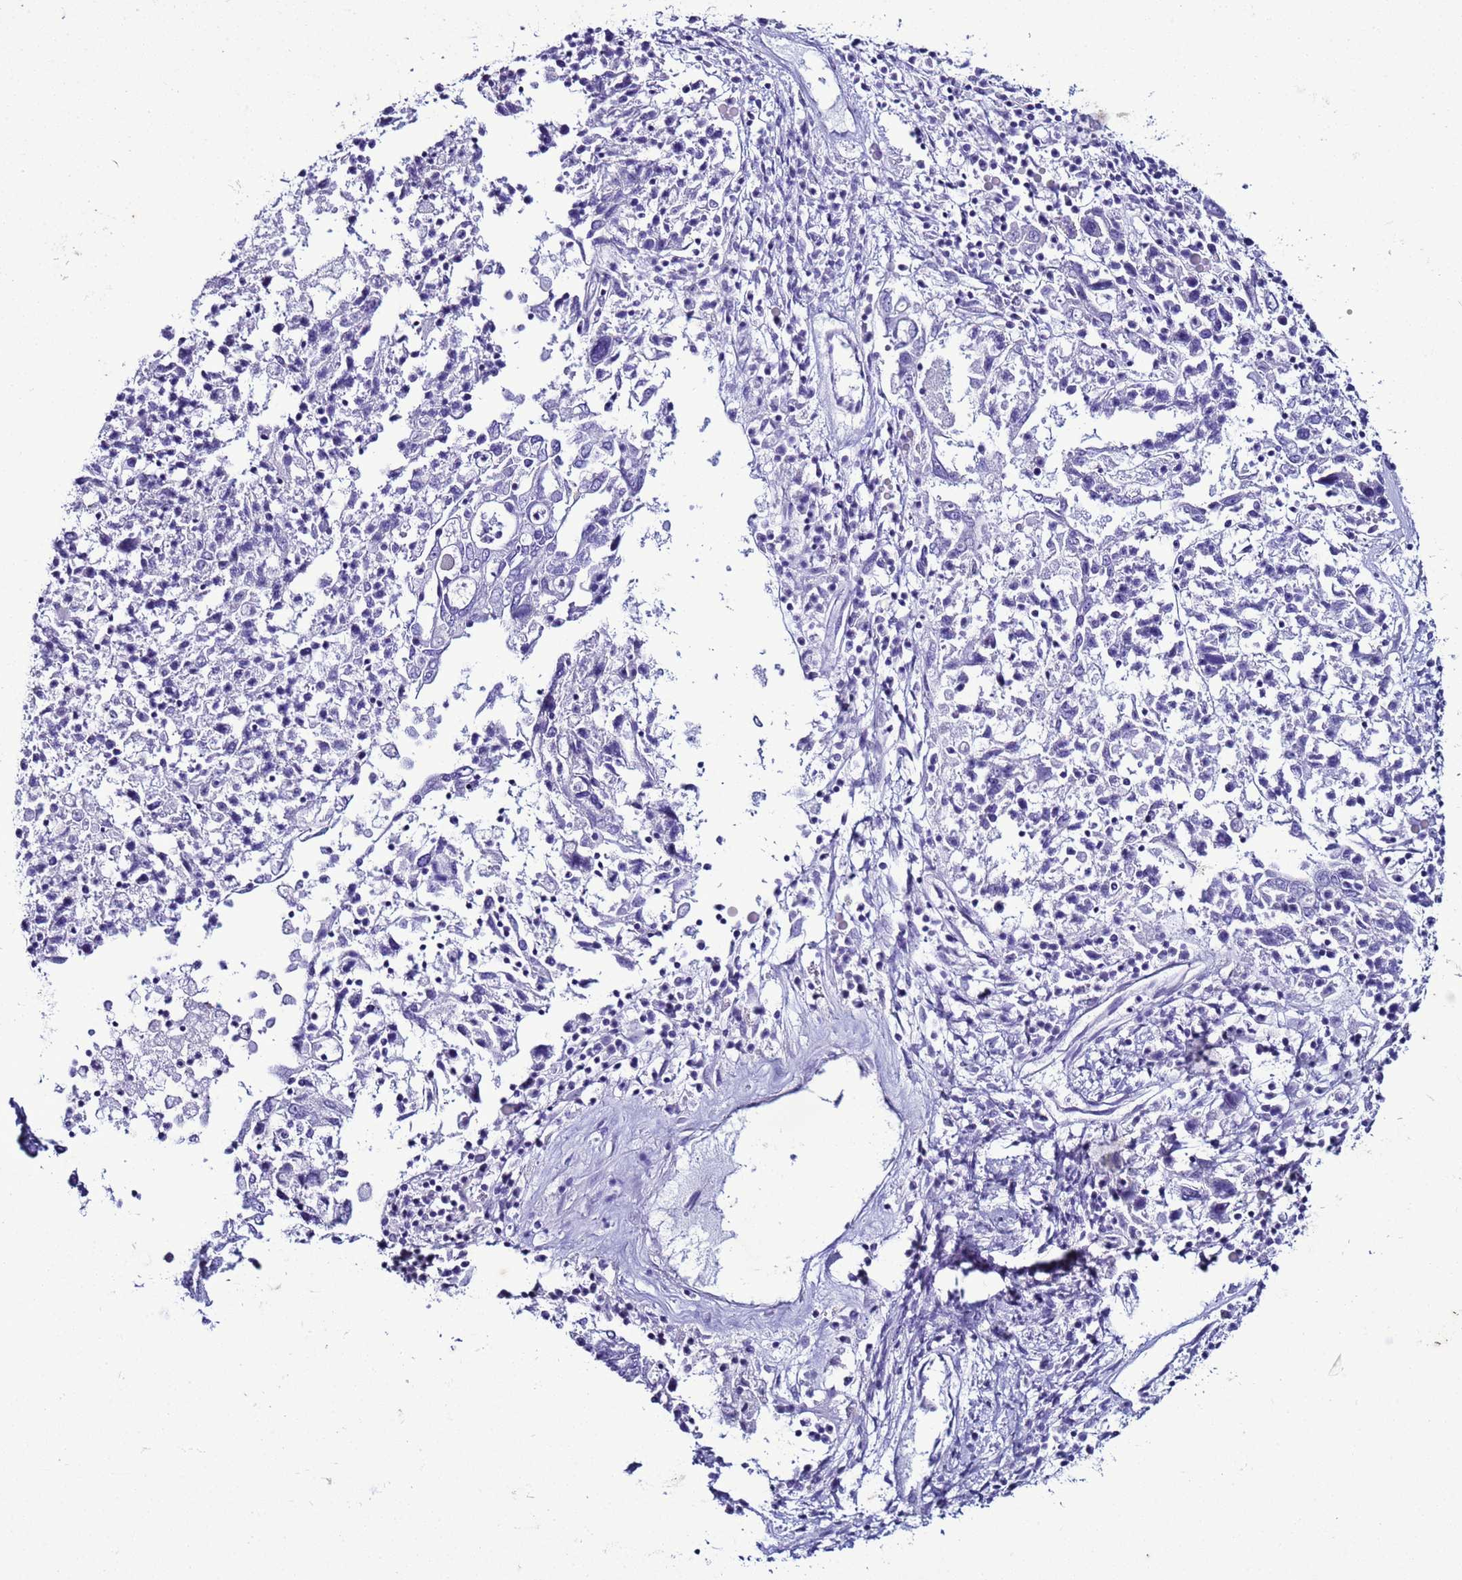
{"staining": {"intensity": "negative", "quantity": "none", "location": "none"}, "tissue": "ovarian cancer", "cell_type": "Tumor cells", "image_type": "cancer", "snomed": [{"axis": "morphology", "description": "Carcinoma, endometroid"}, {"axis": "topography", "description": "Ovary"}], "caption": "Human ovarian cancer (endometroid carcinoma) stained for a protein using immunohistochemistry (IHC) shows no expression in tumor cells.", "gene": "LRRC10B", "patient": {"sex": "female", "age": 62}}